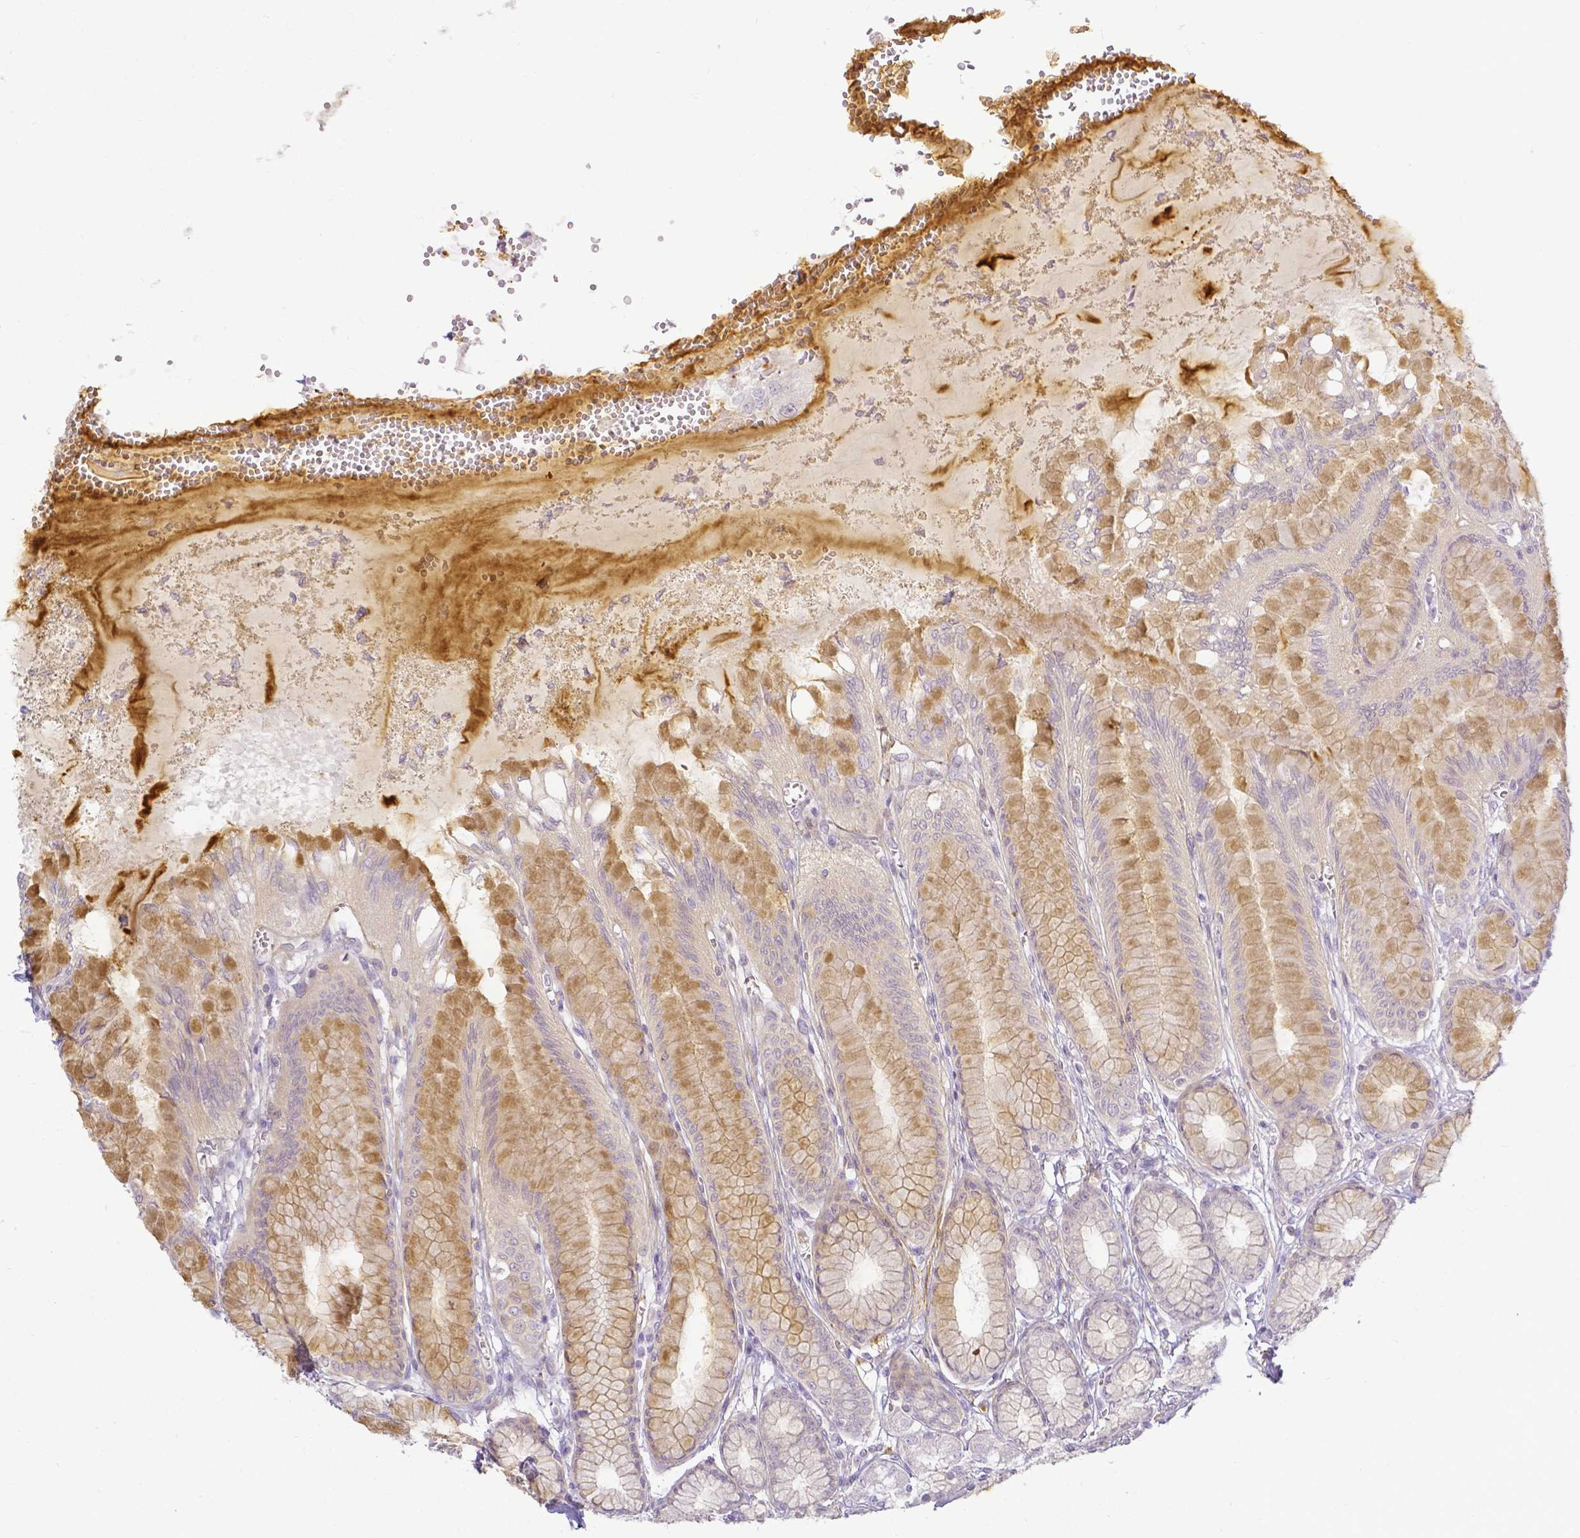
{"staining": {"intensity": "moderate", "quantity": "<25%", "location": "cytoplasmic/membranous"}, "tissue": "stomach", "cell_type": "Glandular cells", "image_type": "normal", "snomed": [{"axis": "morphology", "description": "Normal tissue, NOS"}, {"axis": "topography", "description": "Stomach"}, {"axis": "topography", "description": "Stomach, lower"}], "caption": "Immunohistochemistry image of benign stomach stained for a protein (brown), which displays low levels of moderate cytoplasmic/membranous expression in about <25% of glandular cells.", "gene": "KCNH1", "patient": {"sex": "male", "age": 76}}